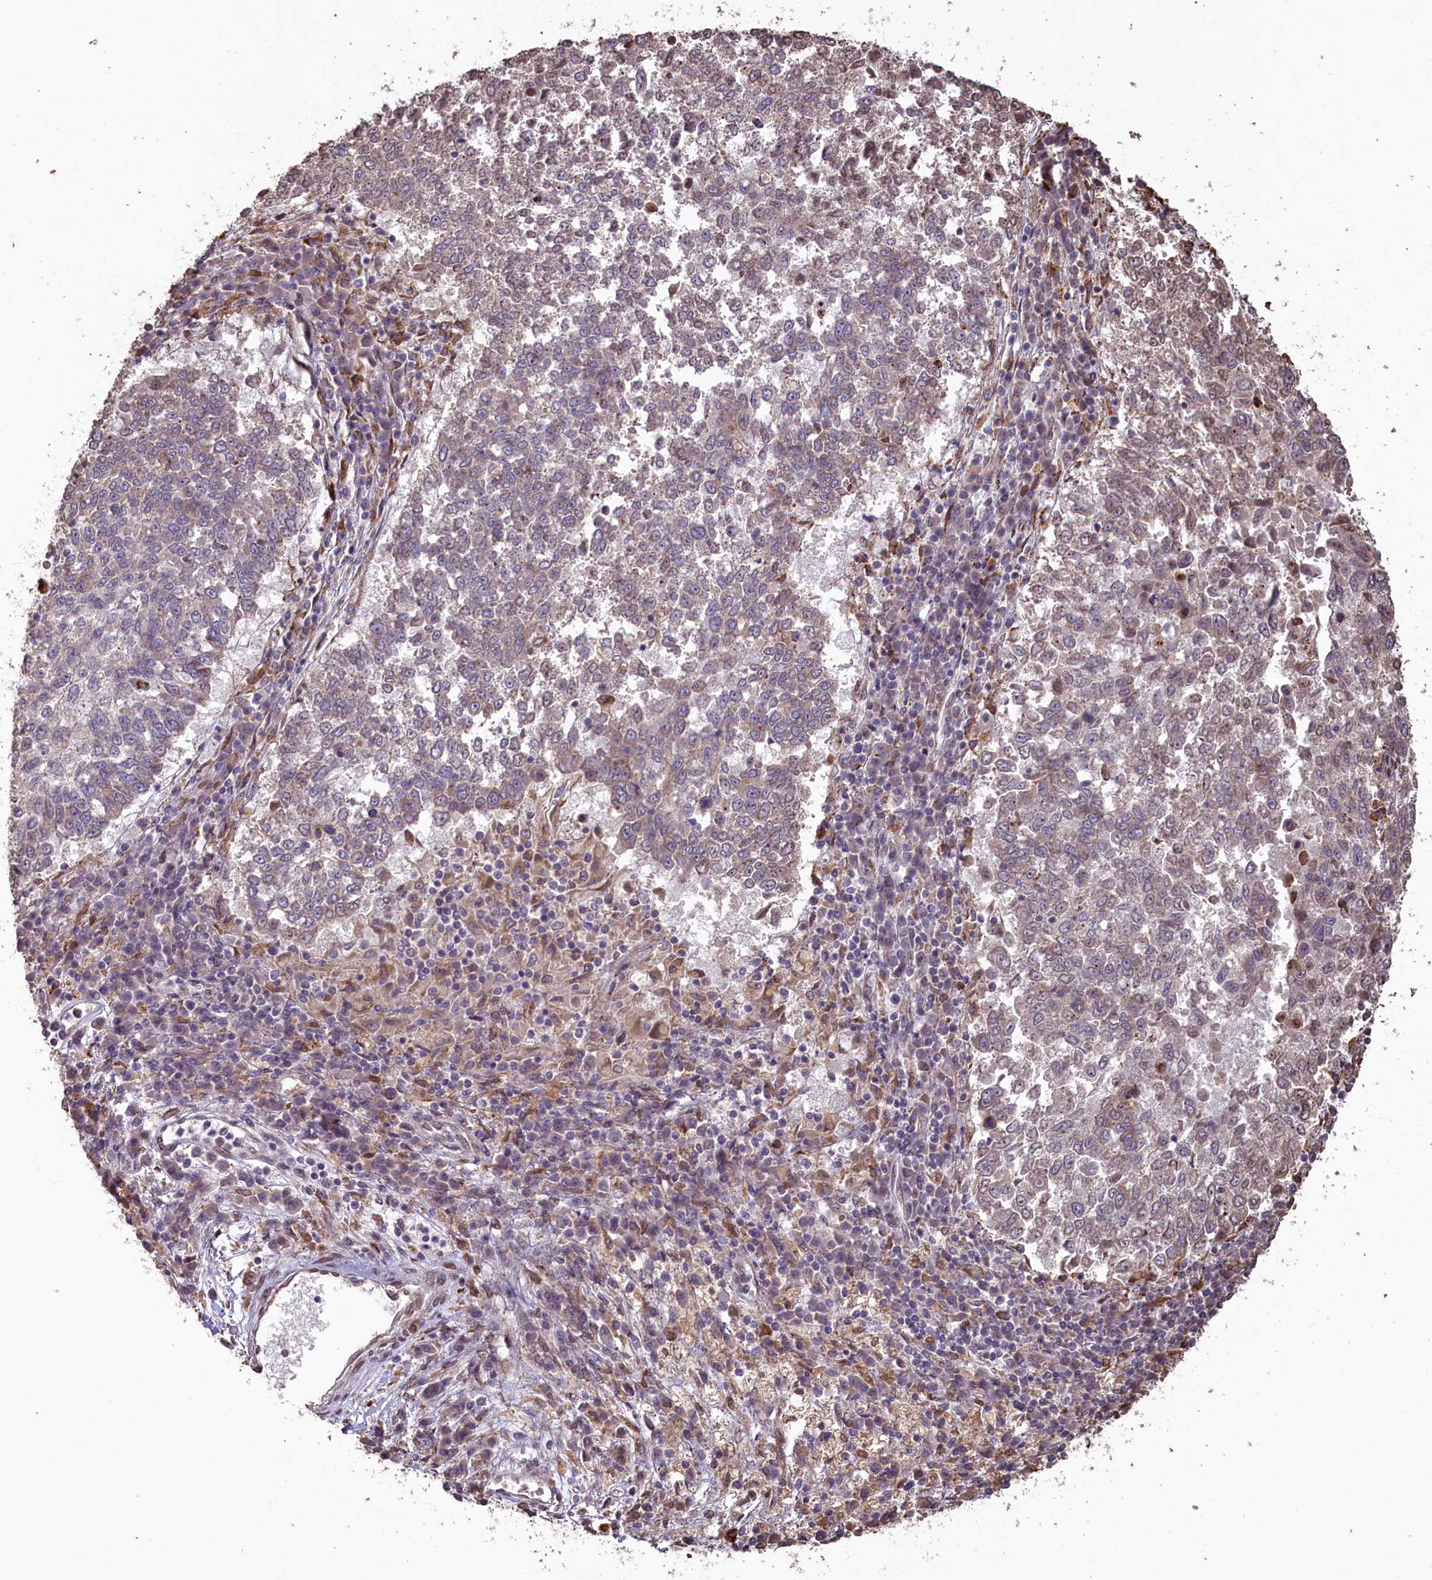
{"staining": {"intensity": "weak", "quantity": "<25%", "location": "cytoplasmic/membranous"}, "tissue": "lung cancer", "cell_type": "Tumor cells", "image_type": "cancer", "snomed": [{"axis": "morphology", "description": "Squamous cell carcinoma, NOS"}, {"axis": "topography", "description": "Lung"}], "caption": "Photomicrograph shows no significant protein expression in tumor cells of squamous cell carcinoma (lung).", "gene": "SLC38A7", "patient": {"sex": "male", "age": 73}}